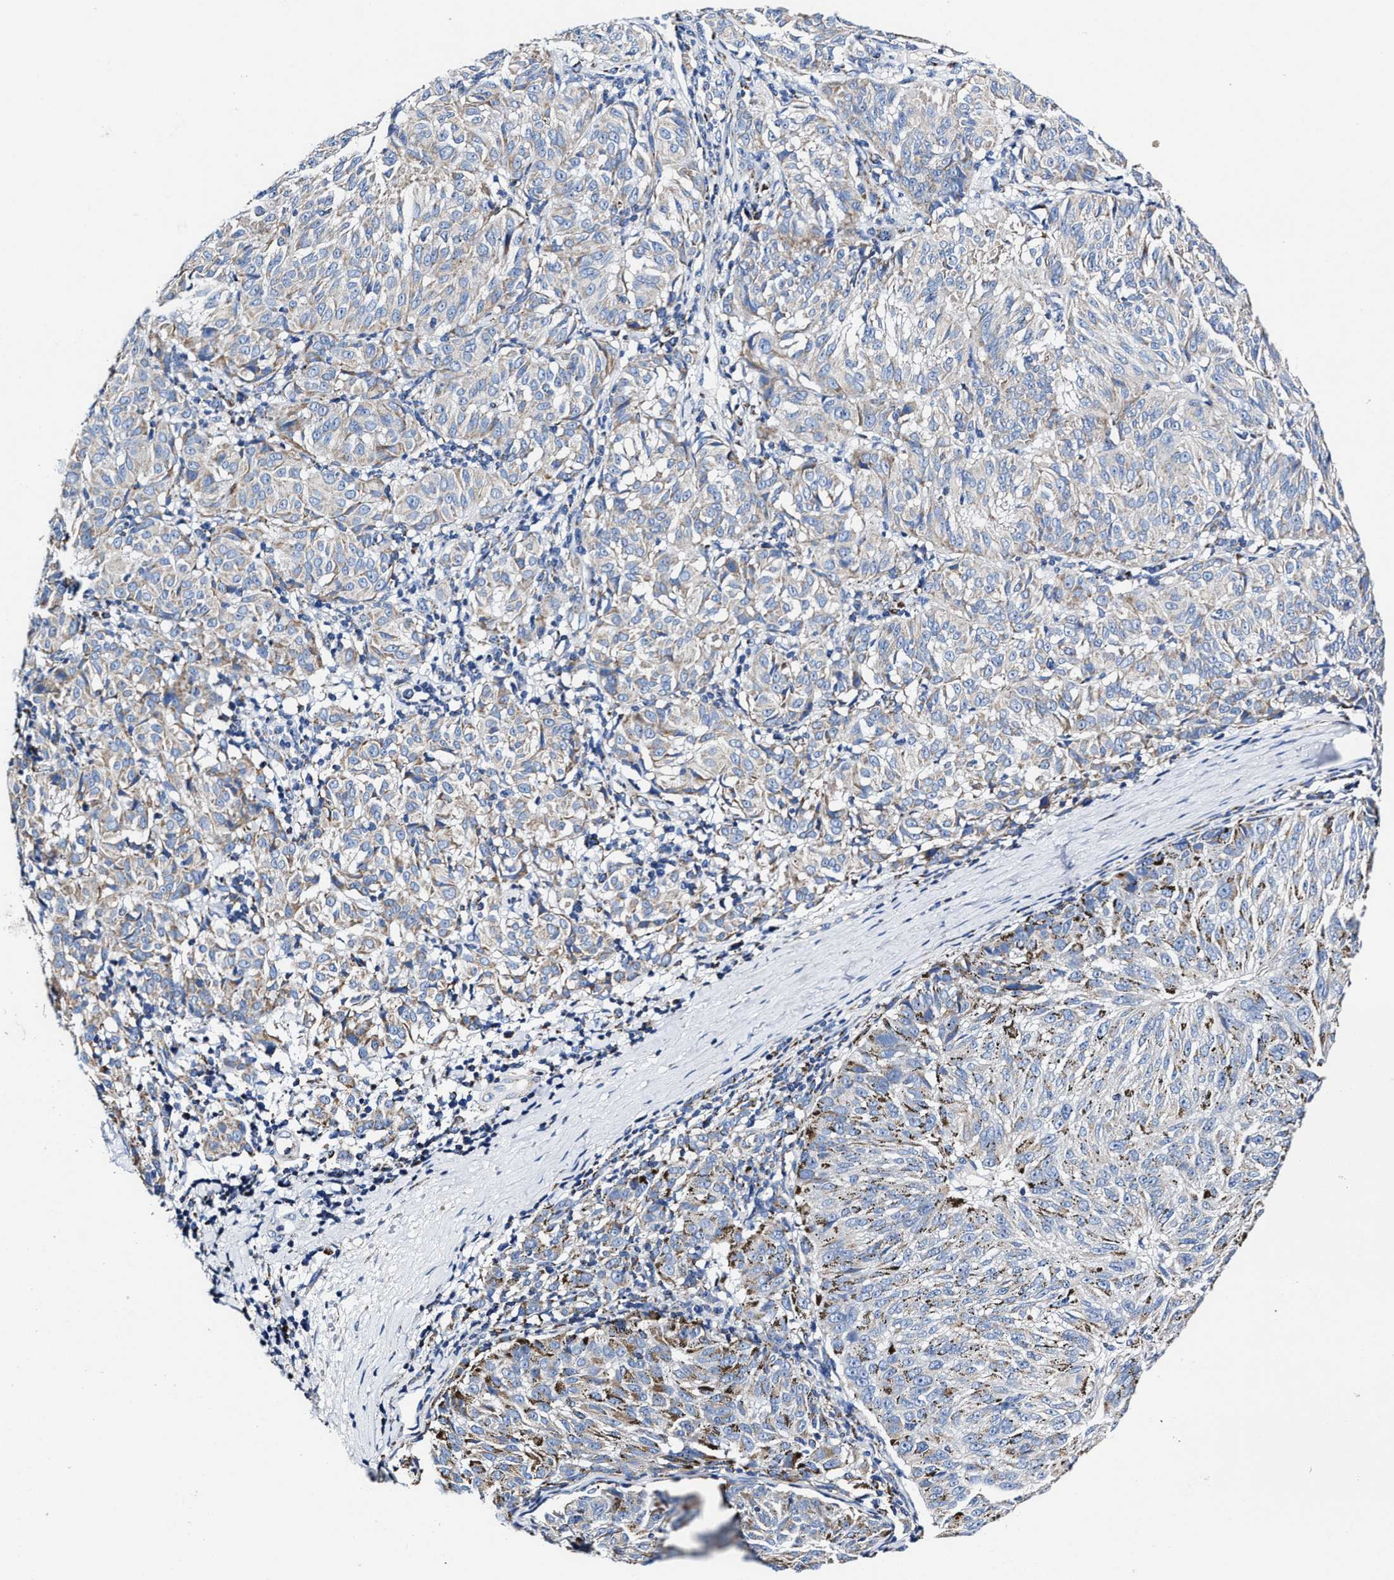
{"staining": {"intensity": "weak", "quantity": "<25%", "location": "cytoplasmic/membranous"}, "tissue": "melanoma", "cell_type": "Tumor cells", "image_type": "cancer", "snomed": [{"axis": "morphology", "description": "Malignant melanoma, NOS"}, {"axis": "topography", "description": "Skin"}], "caption": "An IHC histopathology image of malignant melanoma is shown. There is no staining in tumor cells of malignant melanoma. The staining is performed using DAB (3,3'-diaminobenzidine) brown chromogen with nuclei counter-stained in using hematoxylin.", "gene": "HINT2", "patient": {"sex": "female", "age": 72}}